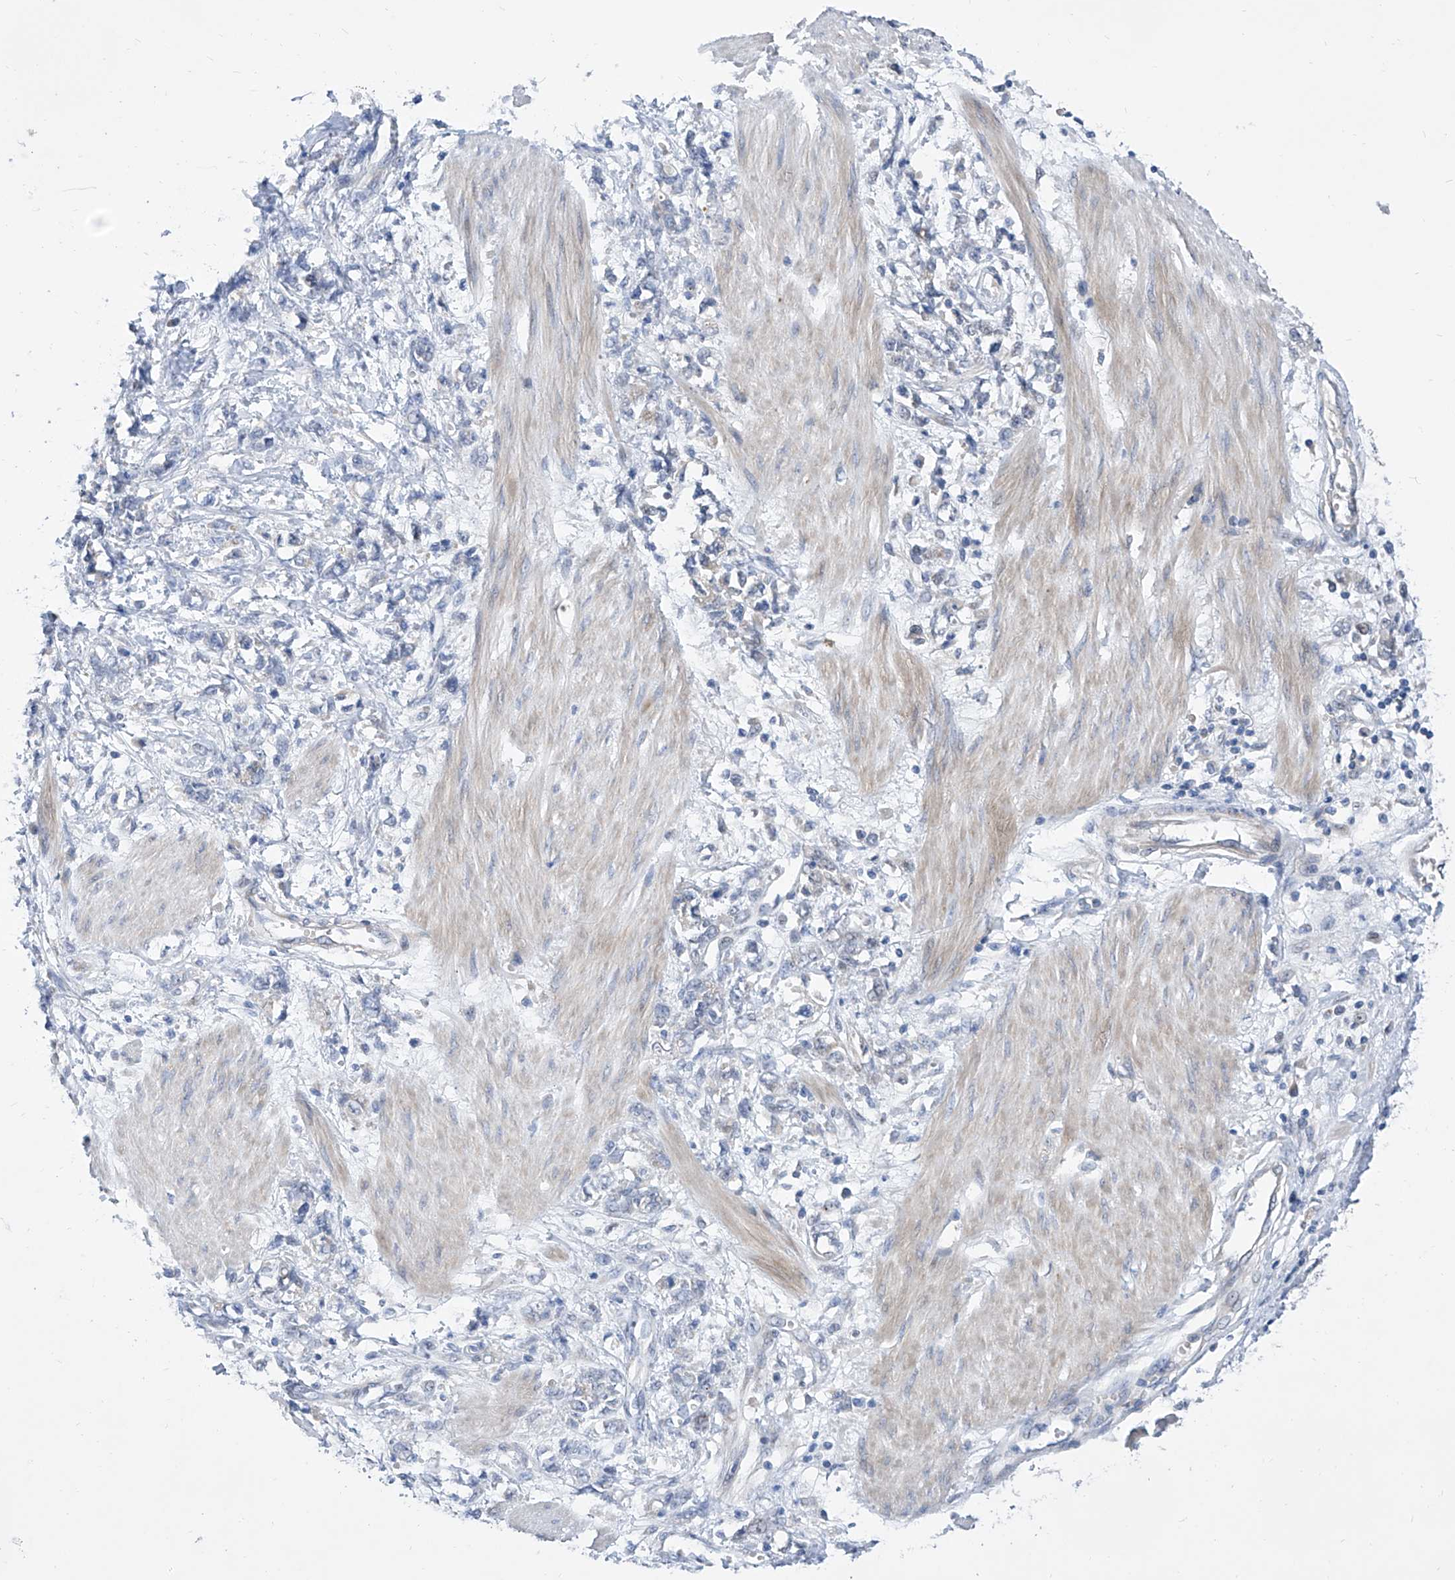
{"staining": {"intensity": "negative", "quantity": "none", "location": "none"}, "tissue": "stomach cancer", "cell_type": "Tumor cells", "image_type": "cancer", "snomed": [{"axis": "morphology", "description": "Adenocarcinoma, NOS"}, {"axis": "topography", "description": "Stomach"}], "caption": "Human adenocarcinoma (stomach) stained for a protein using IHC displays no staining in tumor cells.", "gene": "SRBD1", "patient": {"sex": "female", "age": 76}}